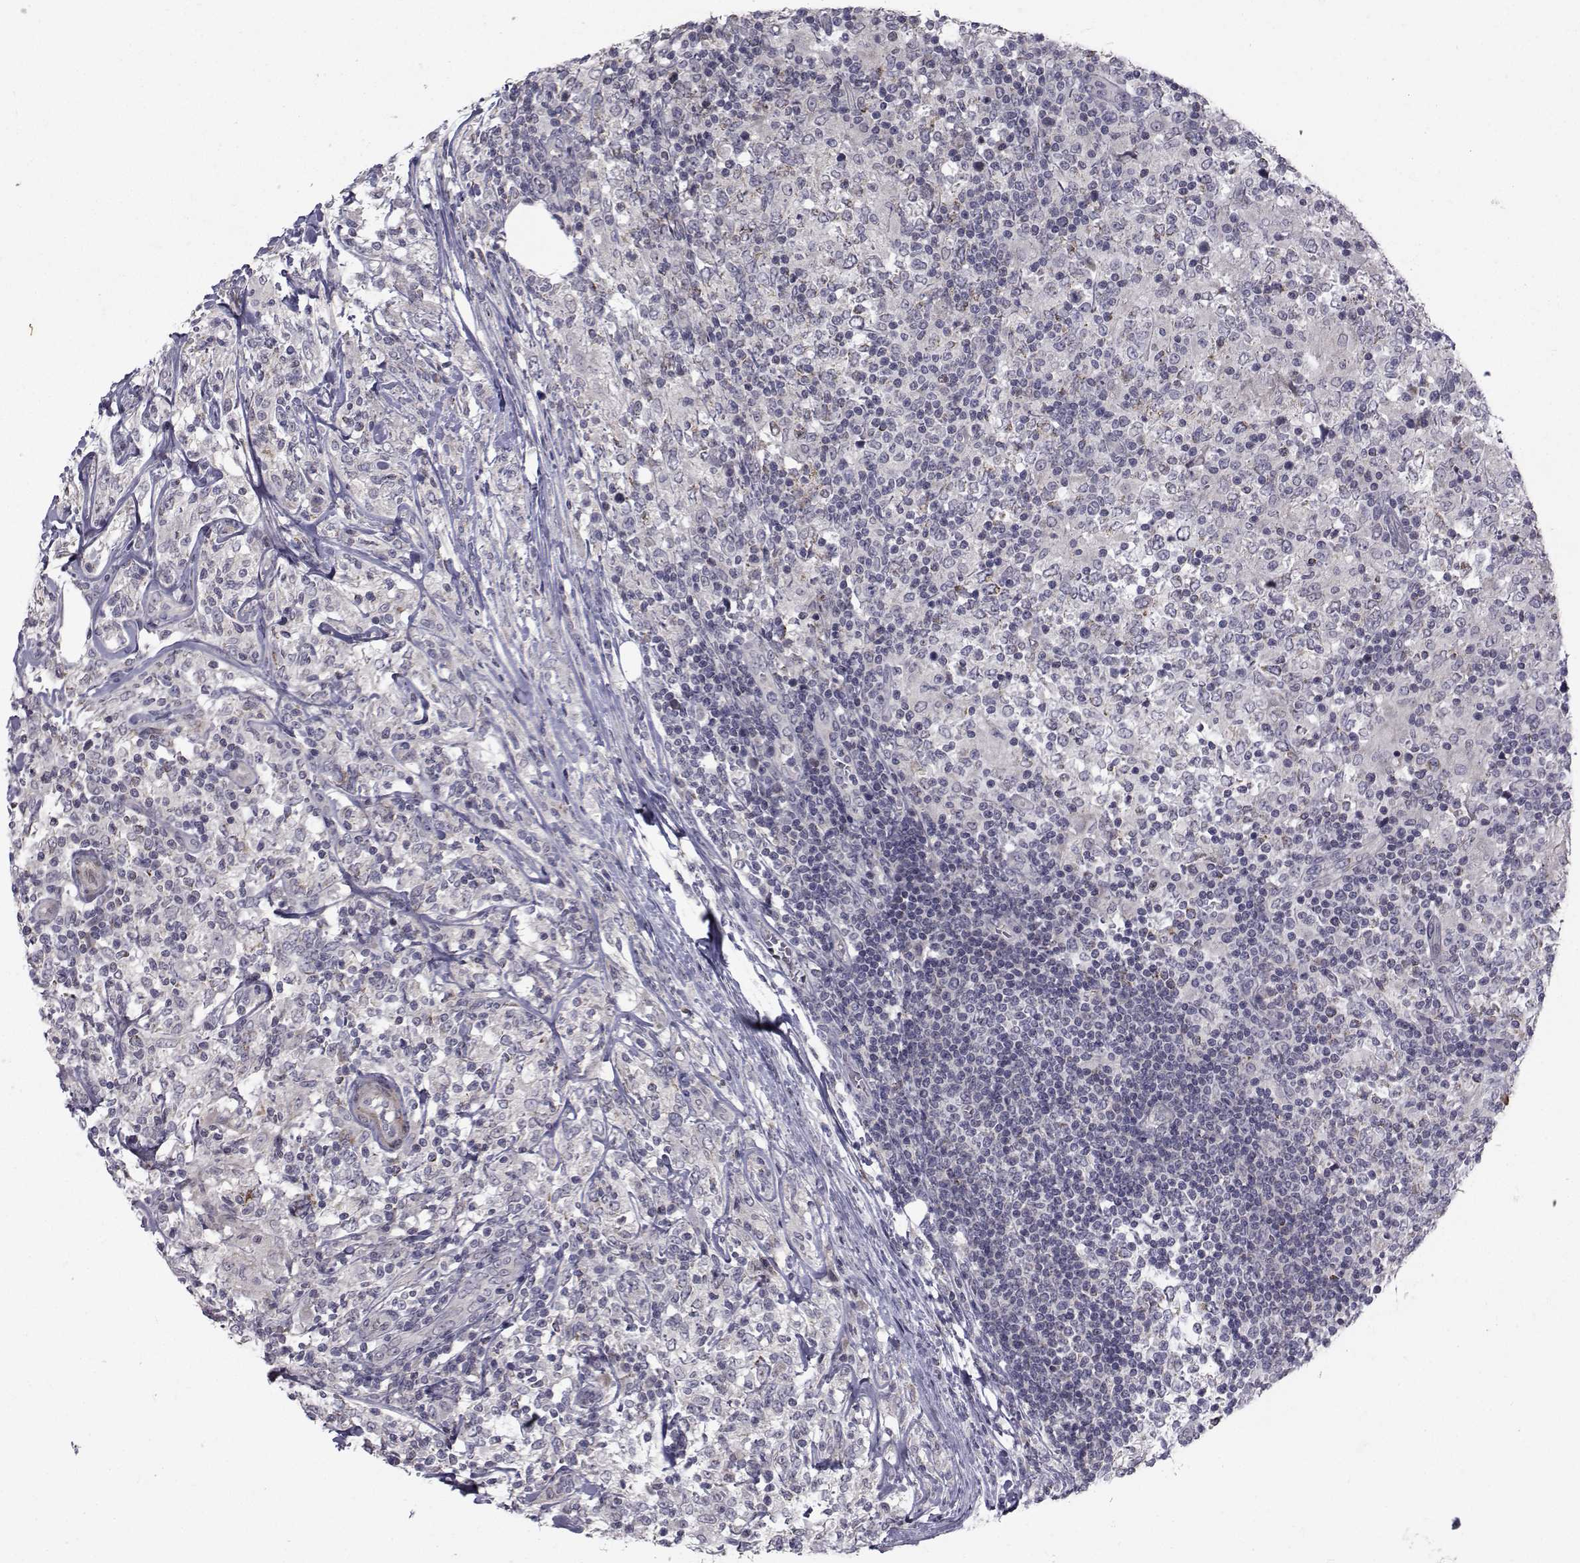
{"staining": {"intensity": "negative", "quantity": "none", "location": "none"}, "tissue": "lymphoma", "cell_type": "Tumor cells", "image_type": "cancer", "snomed": [{"axis": "morphology", "description": "Malignant lymphoma, non-Hodgkin's type, High grade"}, {"axis": "topography", "description": "Lymph node"}], "caption": "Tumor cells are negative for protein expression in human malignant lymphoma, non-Hodgkin's type (high-grade). Nuclei are stained in blue.", "gene": "FDXR", "patient": {"sex": "female", "age": 84}}